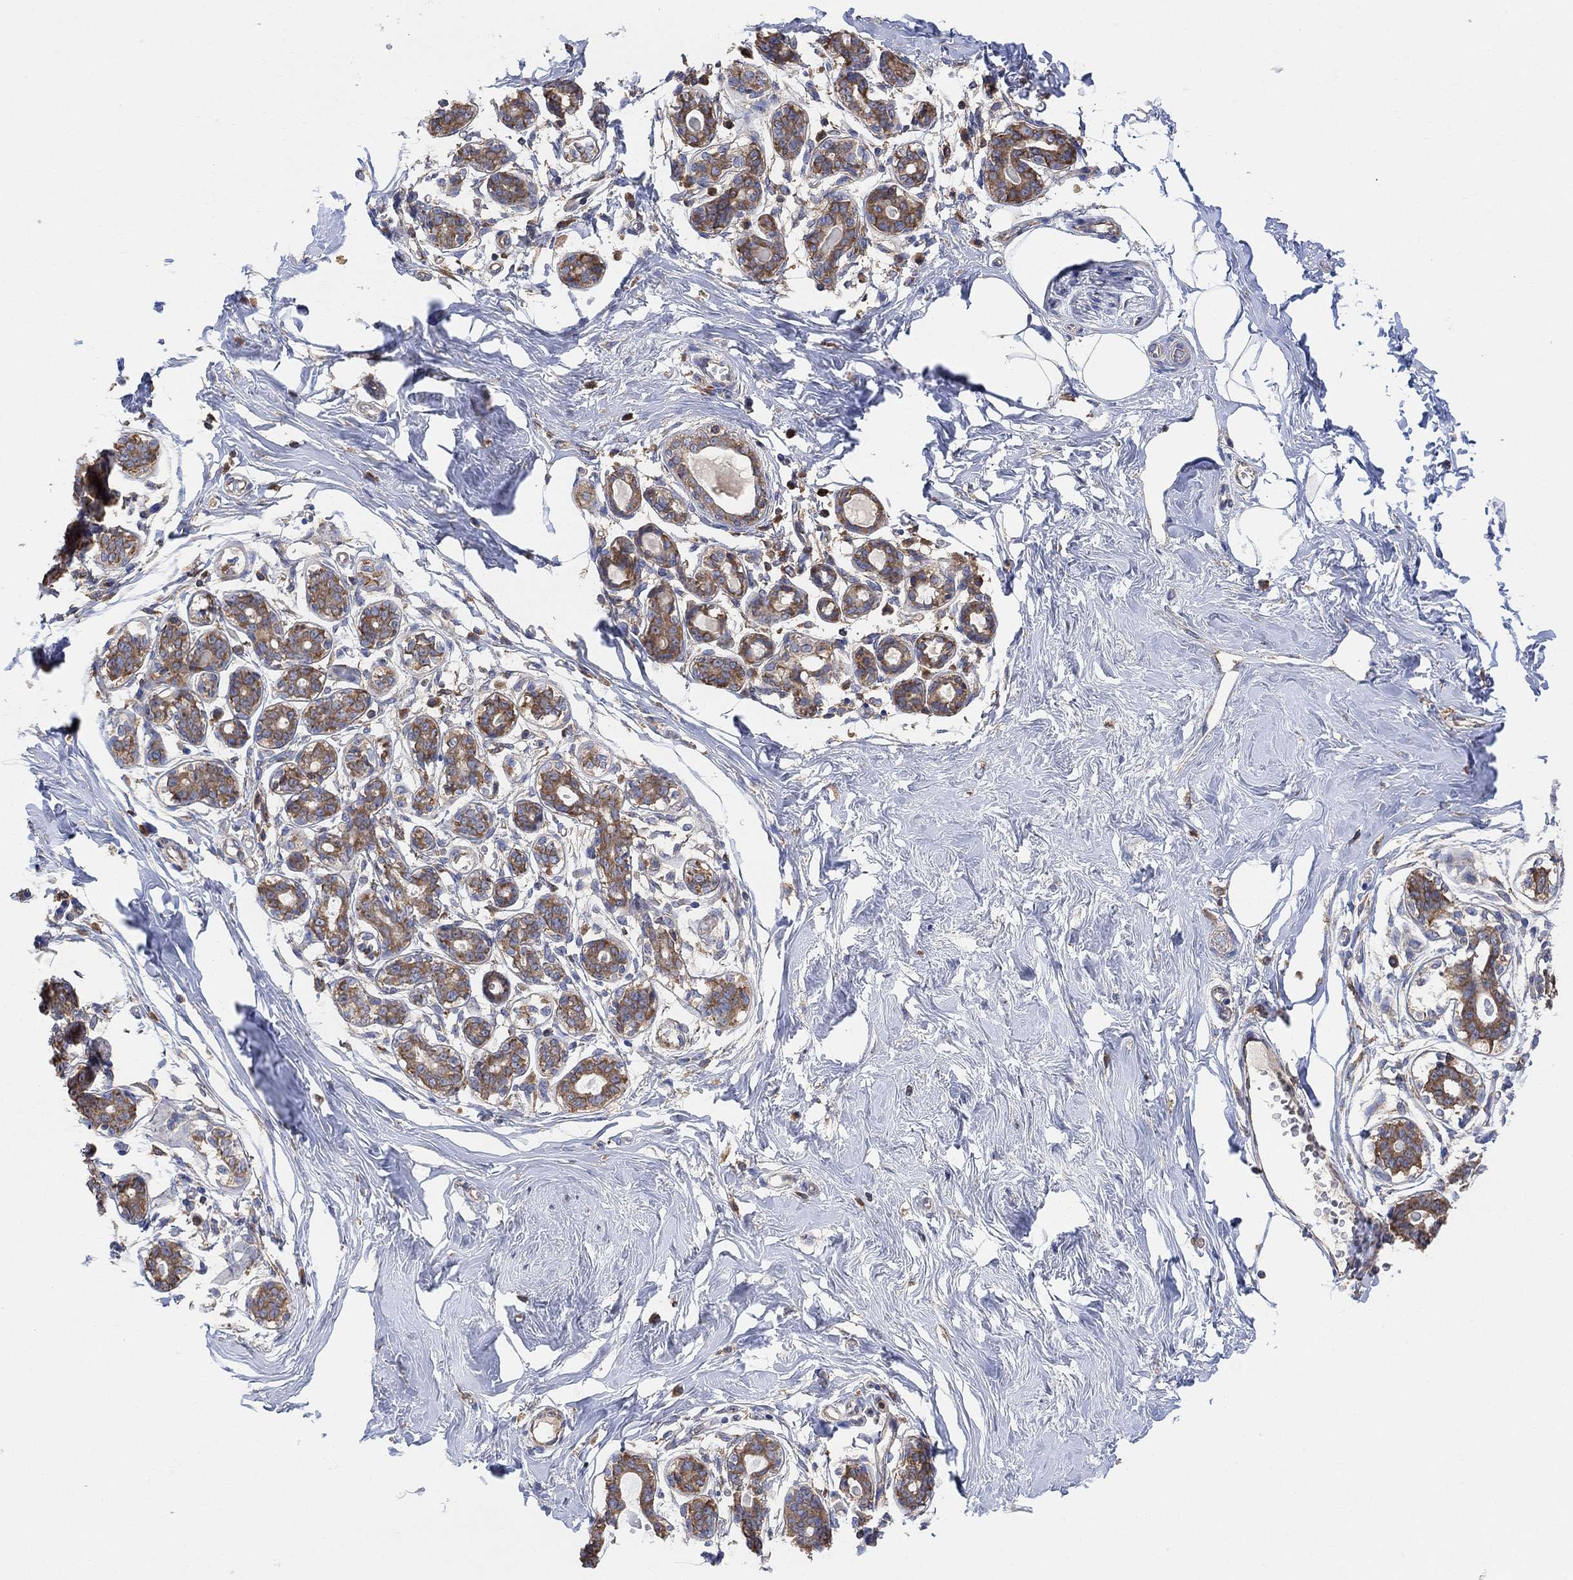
{"staining": {"intensity": "negative", "quantity": "none", "location": "none"}, "tissue": "breast", "cell_type": "Adipocytes", "image_type": "normal", "snomed": [{"axis": "morphology", "description": "Normal tissue, NOS"}, {"axis": "topography", "description": "Skin"}, {"axis": "topography", "description": "Breast"}], "caption": "Breast stained for a protein using immunohistochemistry displays no staining adipocytes.", "gene": "BLOC1S3", "patient": {"sex": "female", "age": 43}}